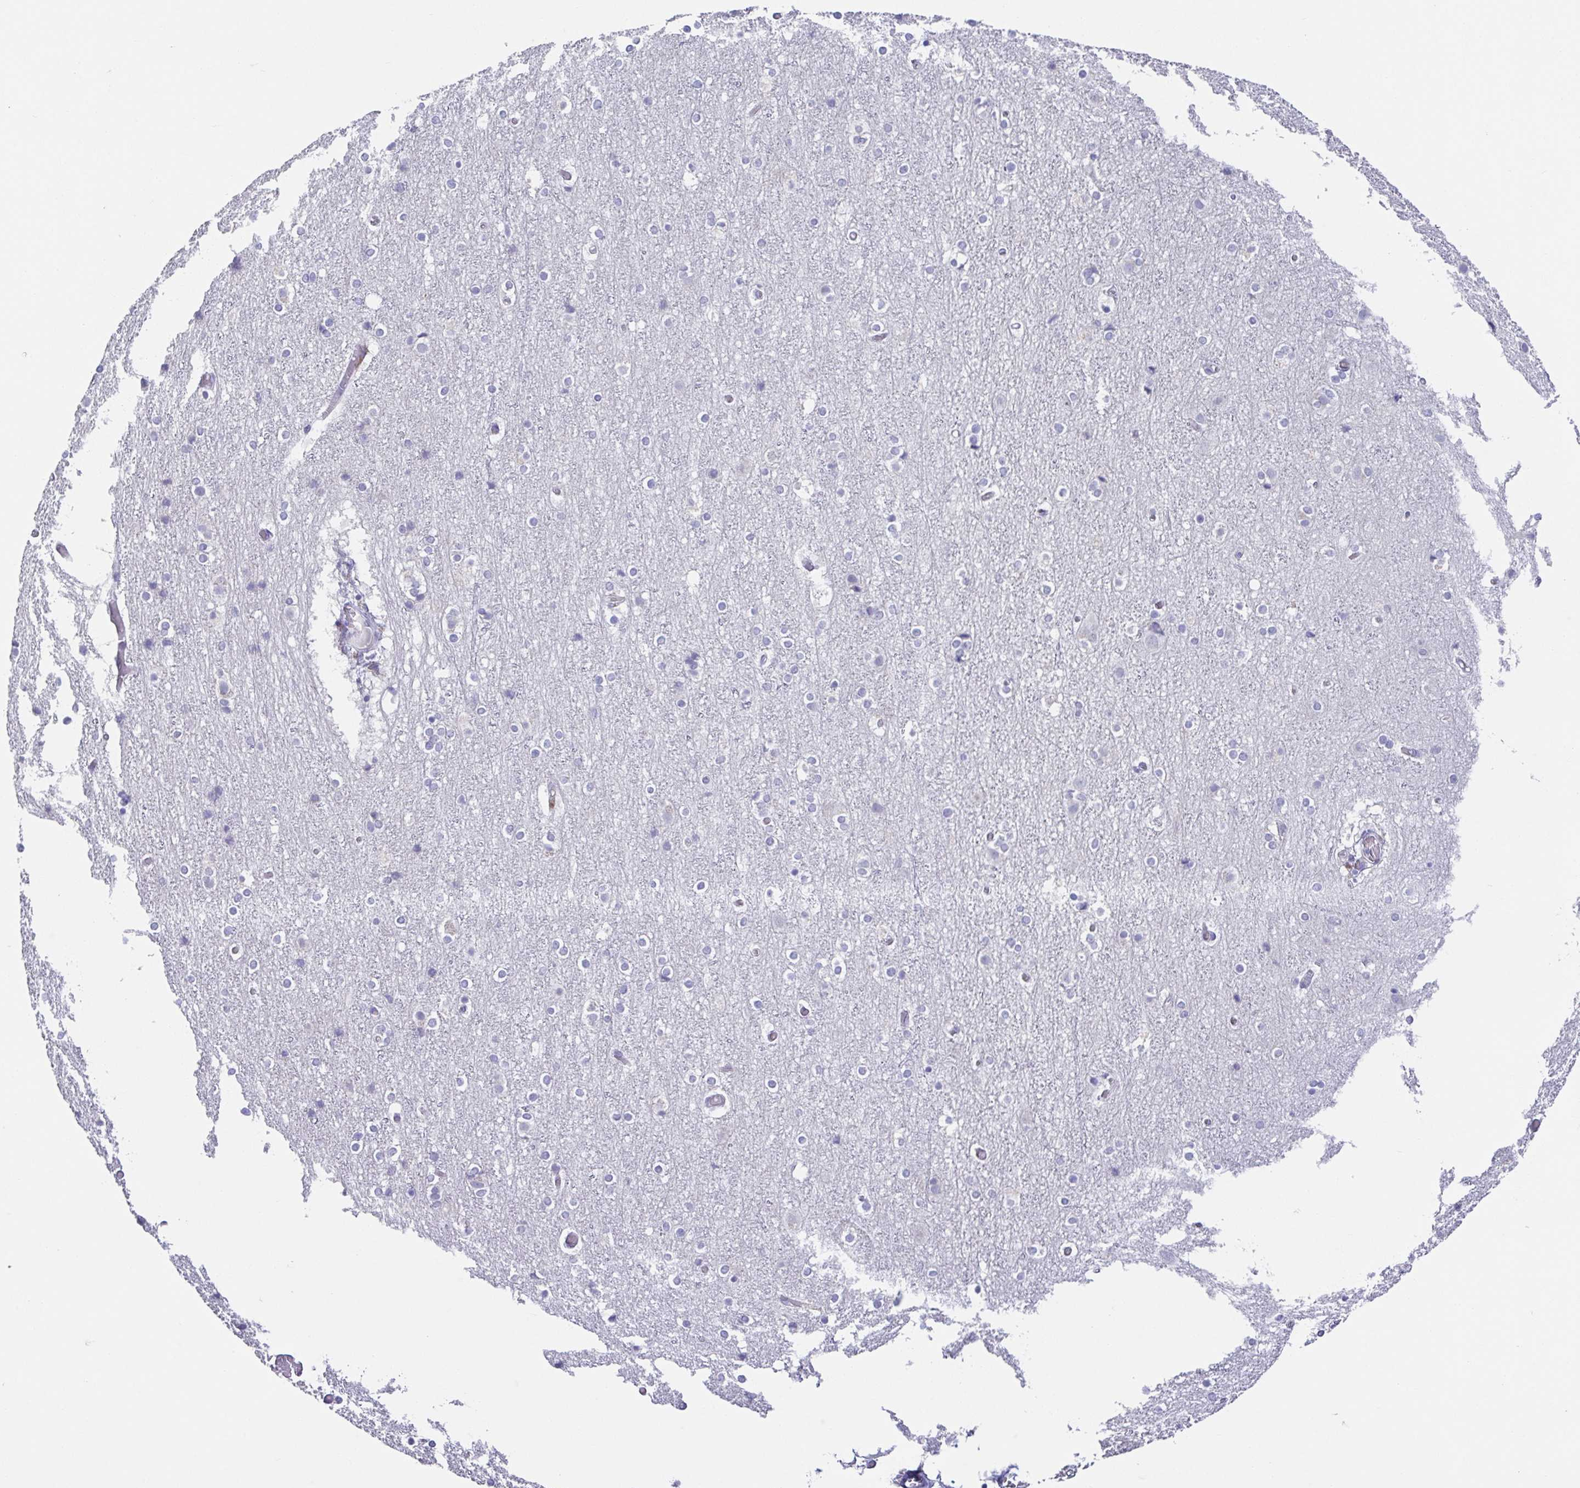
{"staining": {"intensity": "negative", "quantity": "none", "location": "none"}, "tissue": "cerebral cortex", "cell_type": "Endothelial cells", "image_type": "normal", "snomed": [{"axis": "morphology", "description": "Normal tissue, NOS"}, {"axis": "topography", "description": "Cerebral cortex"}], "caption": "DAB immunohistochemical staining of normal human cerebral cortex exhibits no significant expression in endothelial cells. (Brightfield microscopy of DAB (3,3'-diaminobenzidine) immunohistochemistry at high magnification).", "gene": "RDH11", "patient": {"sex": "female", "age": 52}}